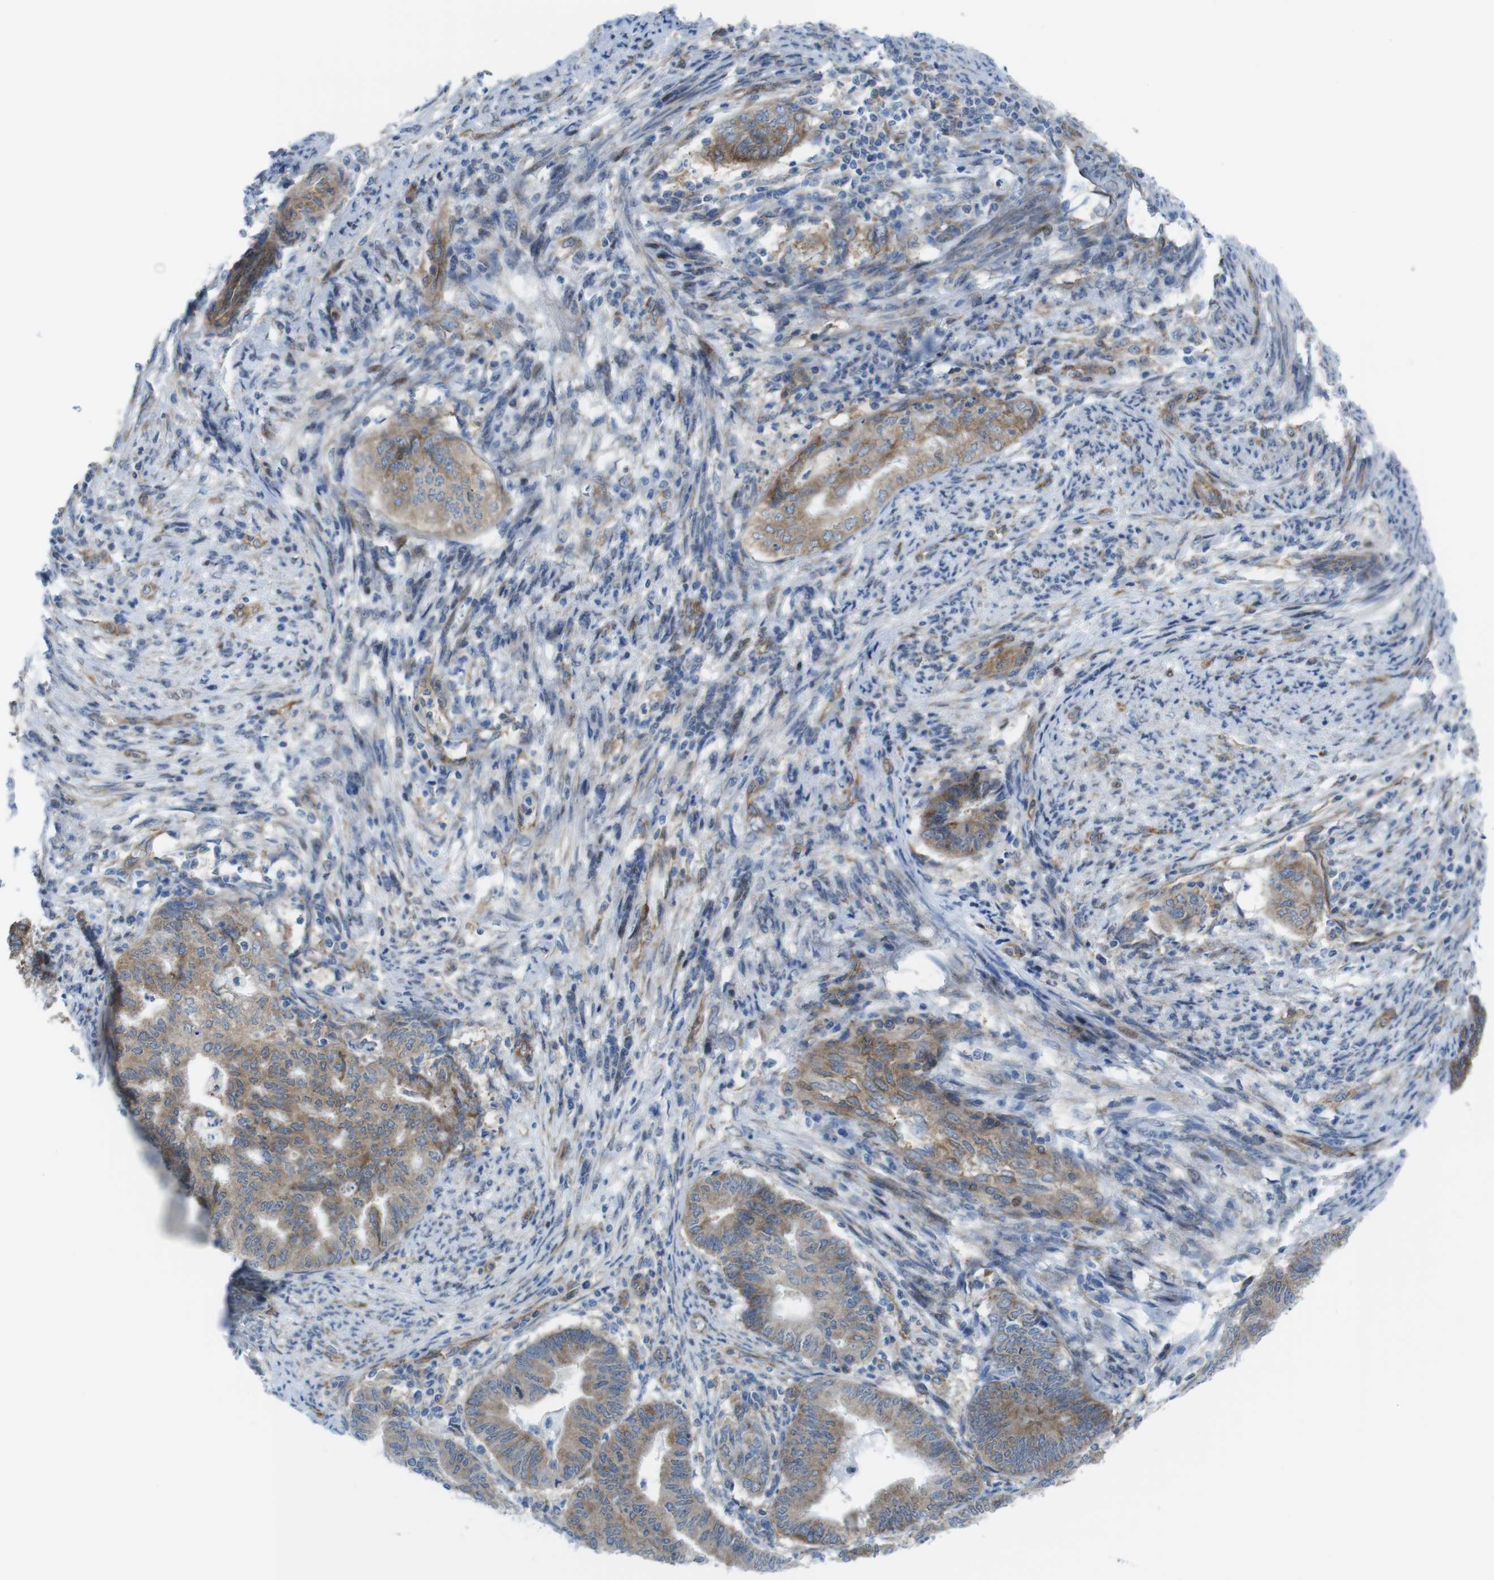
{"staining": {"intensity": "moderate", "quantity": "25%-75%", "location": "cytoplasmic/membranous"}, "tissue": "endometrial cancer", "cell_type": "Tumor cells", "image_type": "cancer", "snomed": [{"axis": "morphology", "description": "Adenocarcinoma, NOS"}, {"axis": "topography", "description": "Endometrium"}], "caption": "This image shows immunohistochemistry (IHC) staining of endometrial adenocarcinoma, with medium moderate cytoplasmic/membranous staining in about 25%-75% of tumor cells.", "gene": "DIAPH2", "patient": {"sex": "female", "age": 79}}